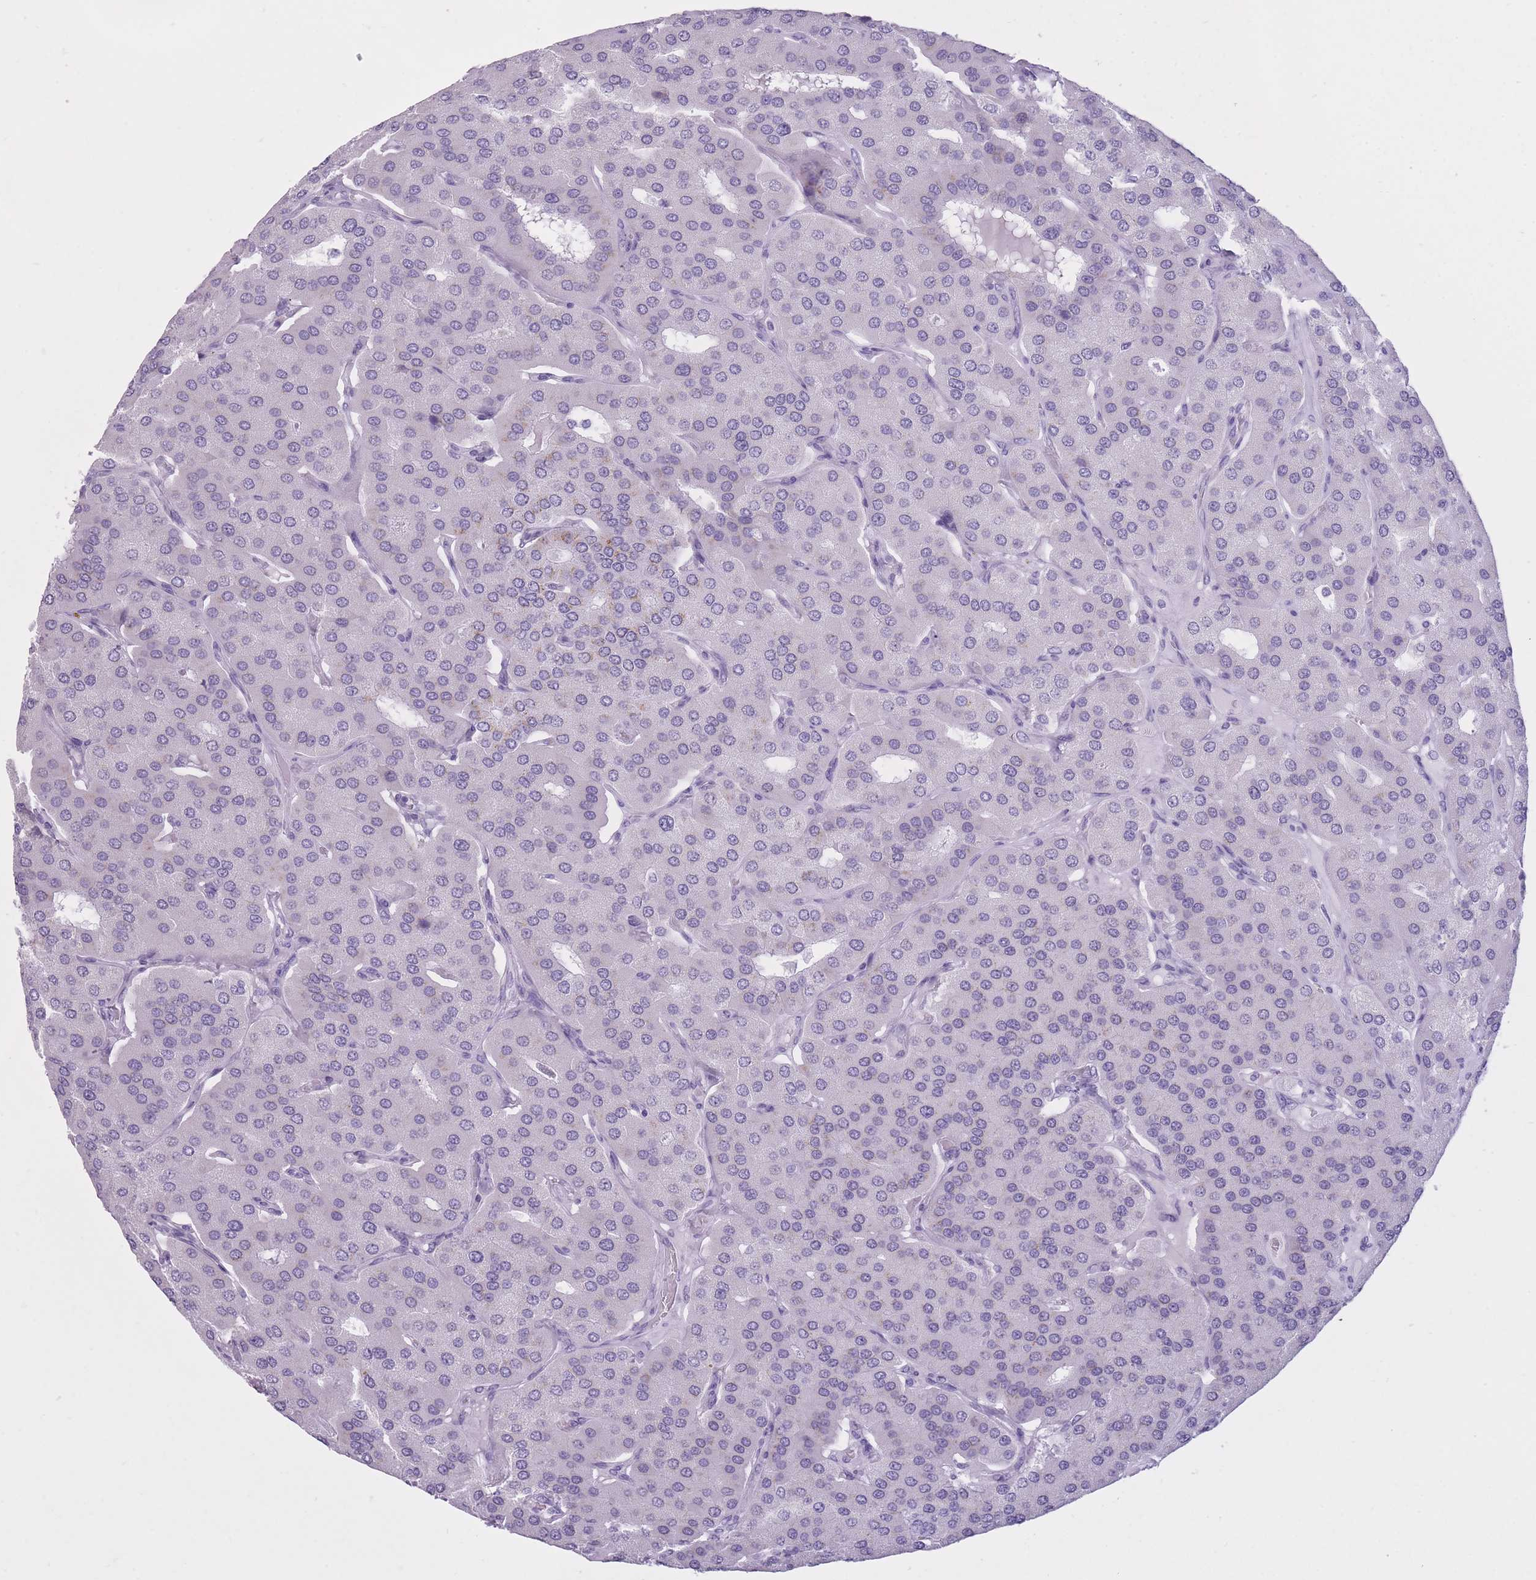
{"staining": {"intensity": "negative", "quantity": "none", "location": "none"}, "tissue": "parathyroid gland", "cell_type": "Glandular cells", "image_type": "normal", "snomed": [{"axis": "morphology", "description": "Normal tissue, NOS"}, {"axis": "morphology", "description": "Adenoma, NOS"}, {"axis": "topography", "description": "Parathyroid gland"}], "caption": "IHC of unremarkable parathyroid gland exhibits no positivity in glandular cells.", "gene": "GOLGA6A", "patient": {"sex": "female", "age": 86}}